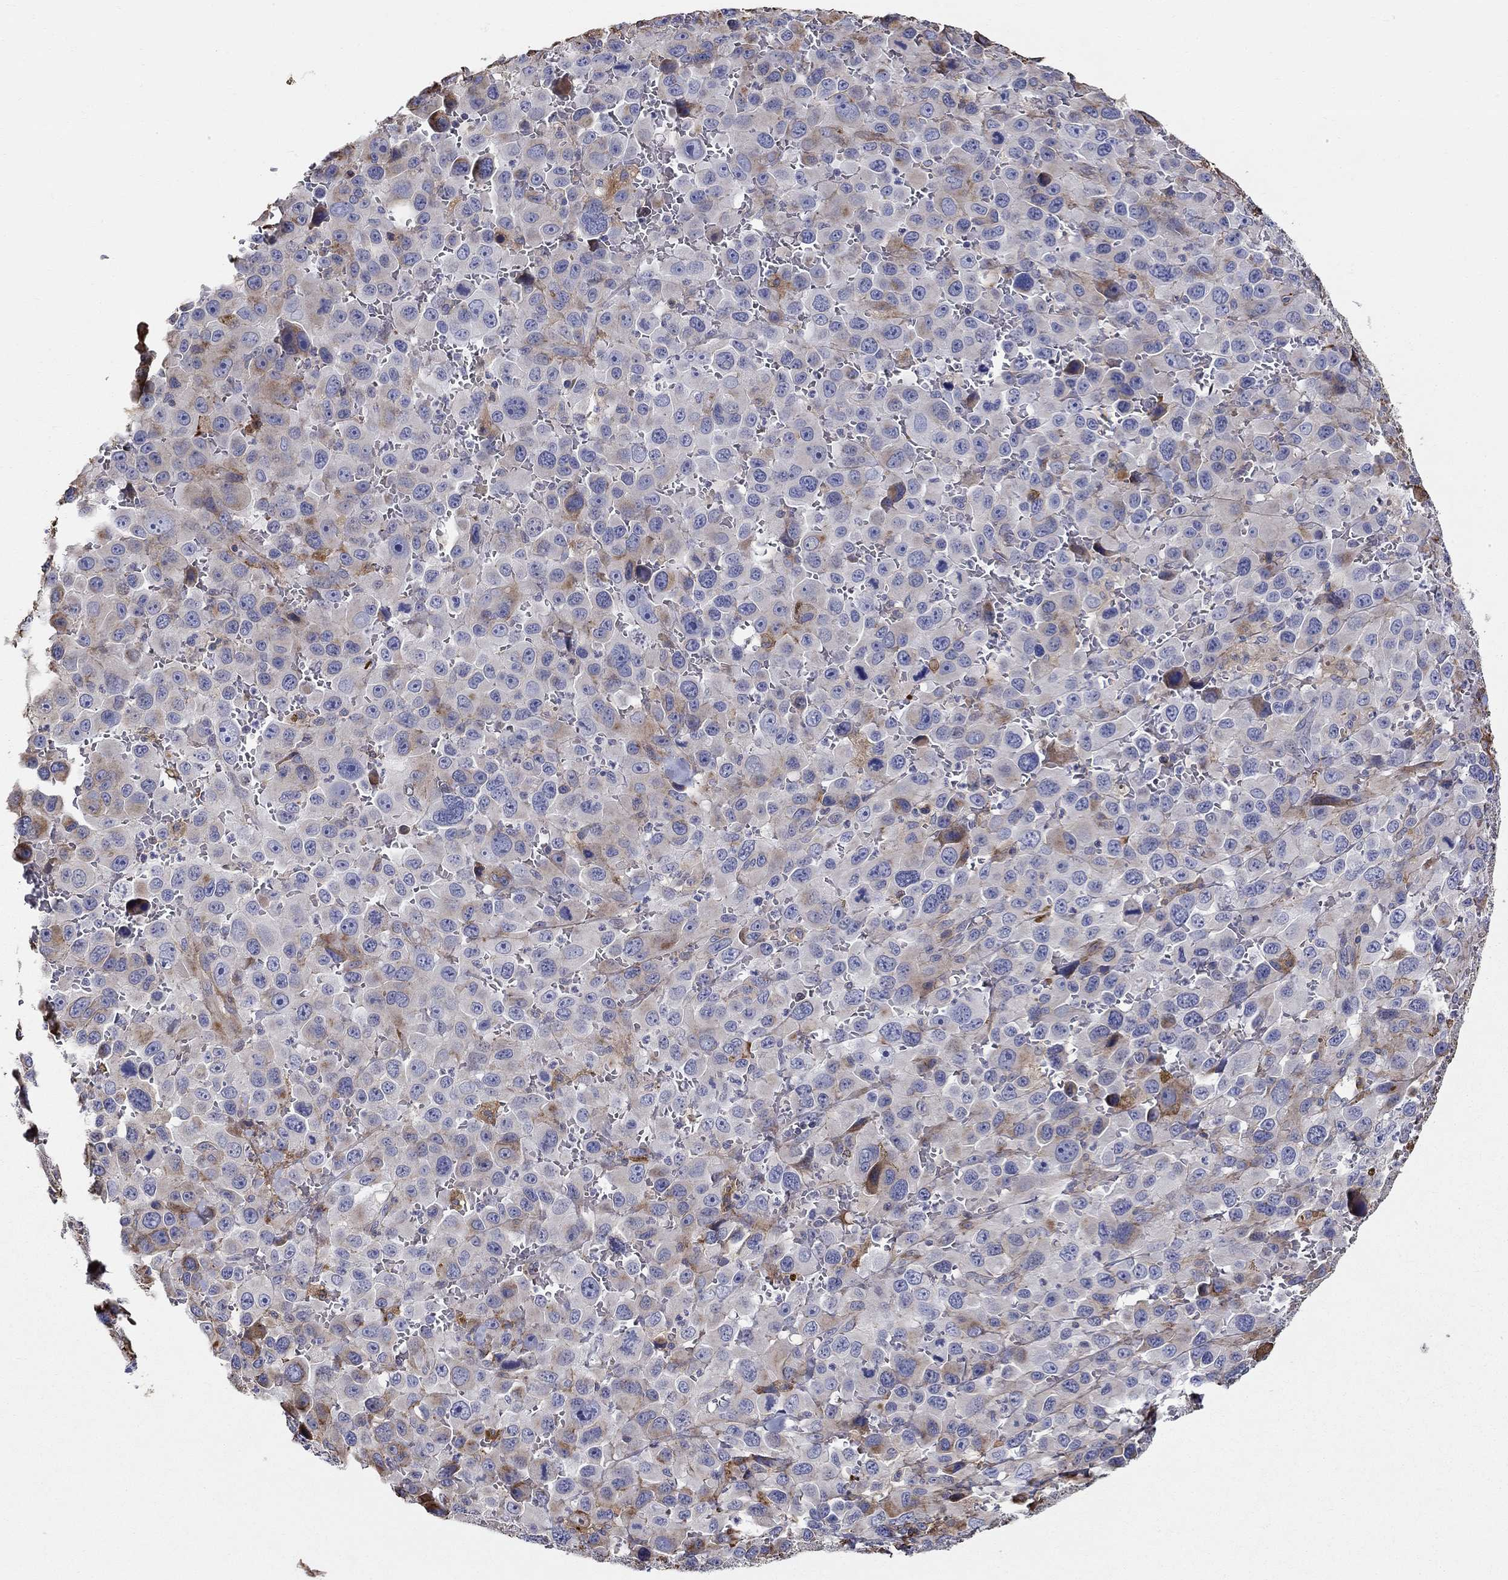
{"staining": {"intensity": "weak", "quantity": "<25%", "location": "cytoplasmic/membranous"}, "tissue": "melanoma", "cell_type": "Tumor cells", "image_type": "cancer", "snomed": [{"axis": "morphology", "description": "Malignant melanoma, NOS"}, {"axis": "topography", "description": "Skin"}], "caption": "Immunohistochemistry of human melanoma demonstrates no staining in tumor cells.", "gene": "NPHP1", "patient": {"sex": "female", "age": 91}}